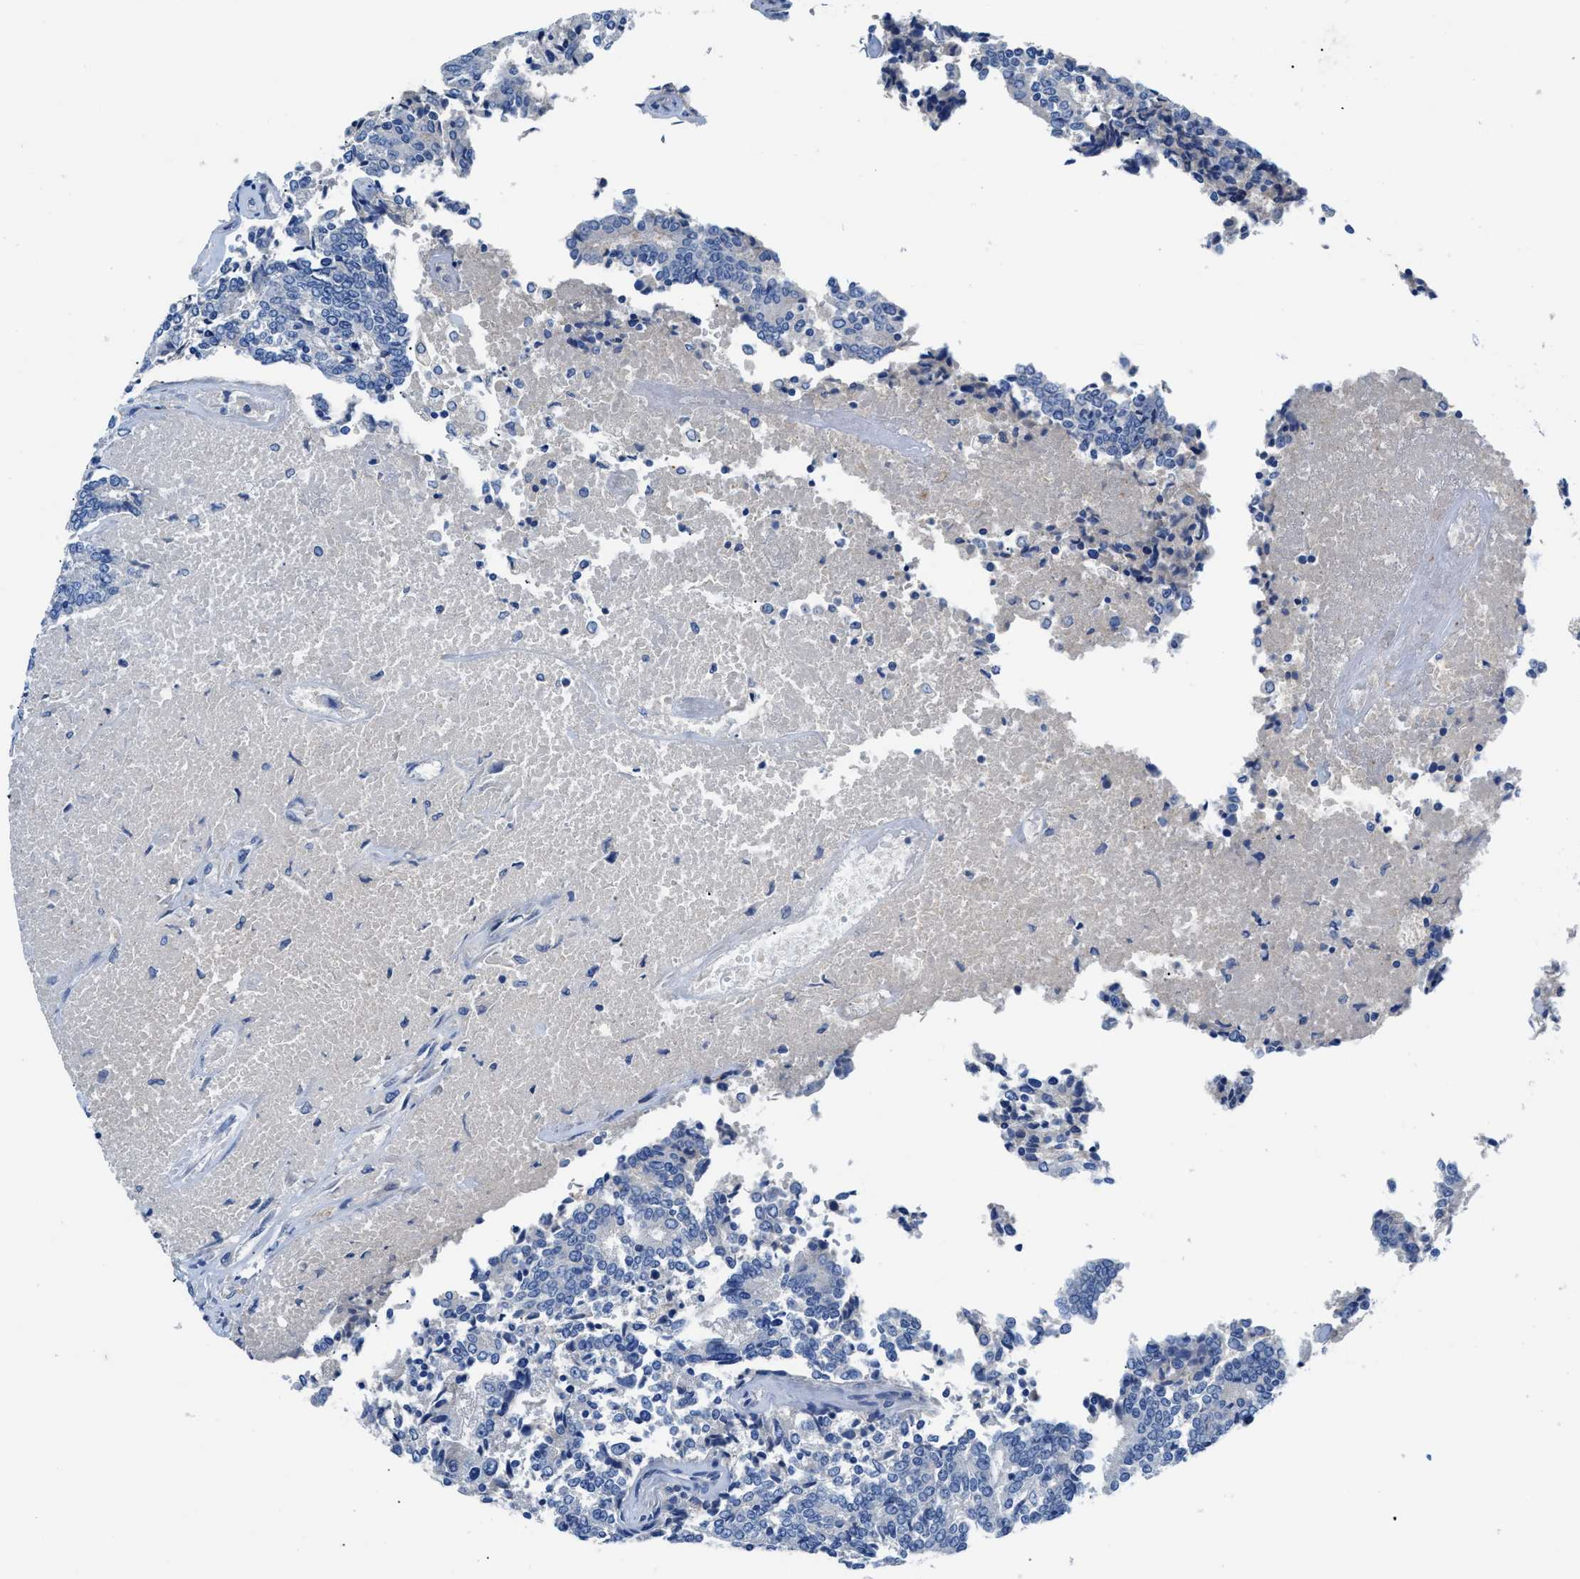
{"staining": {"intensity": "negative", "quantity": "none", "location": "none"}, "tissue": "prostate cancer", "cell_type": "Tumor cells", "image_type": "cancer", "snomed": [{"axis": "morphology", "description": "Normal tissue, NOS"}, {"axis": "morphology", "description": "Adenocarcinoma, High grade"}, {"axis": "topography", "description": "Prostate"}, {"axis": "topography", "description": "Seminal veicle"}], "caption": "Immunohistochemical staining of prostate cancer exhibits no significant expression in tumor cells.", "gene": "SLC10A6", "patient": {"sex": "male", "age": 55}}